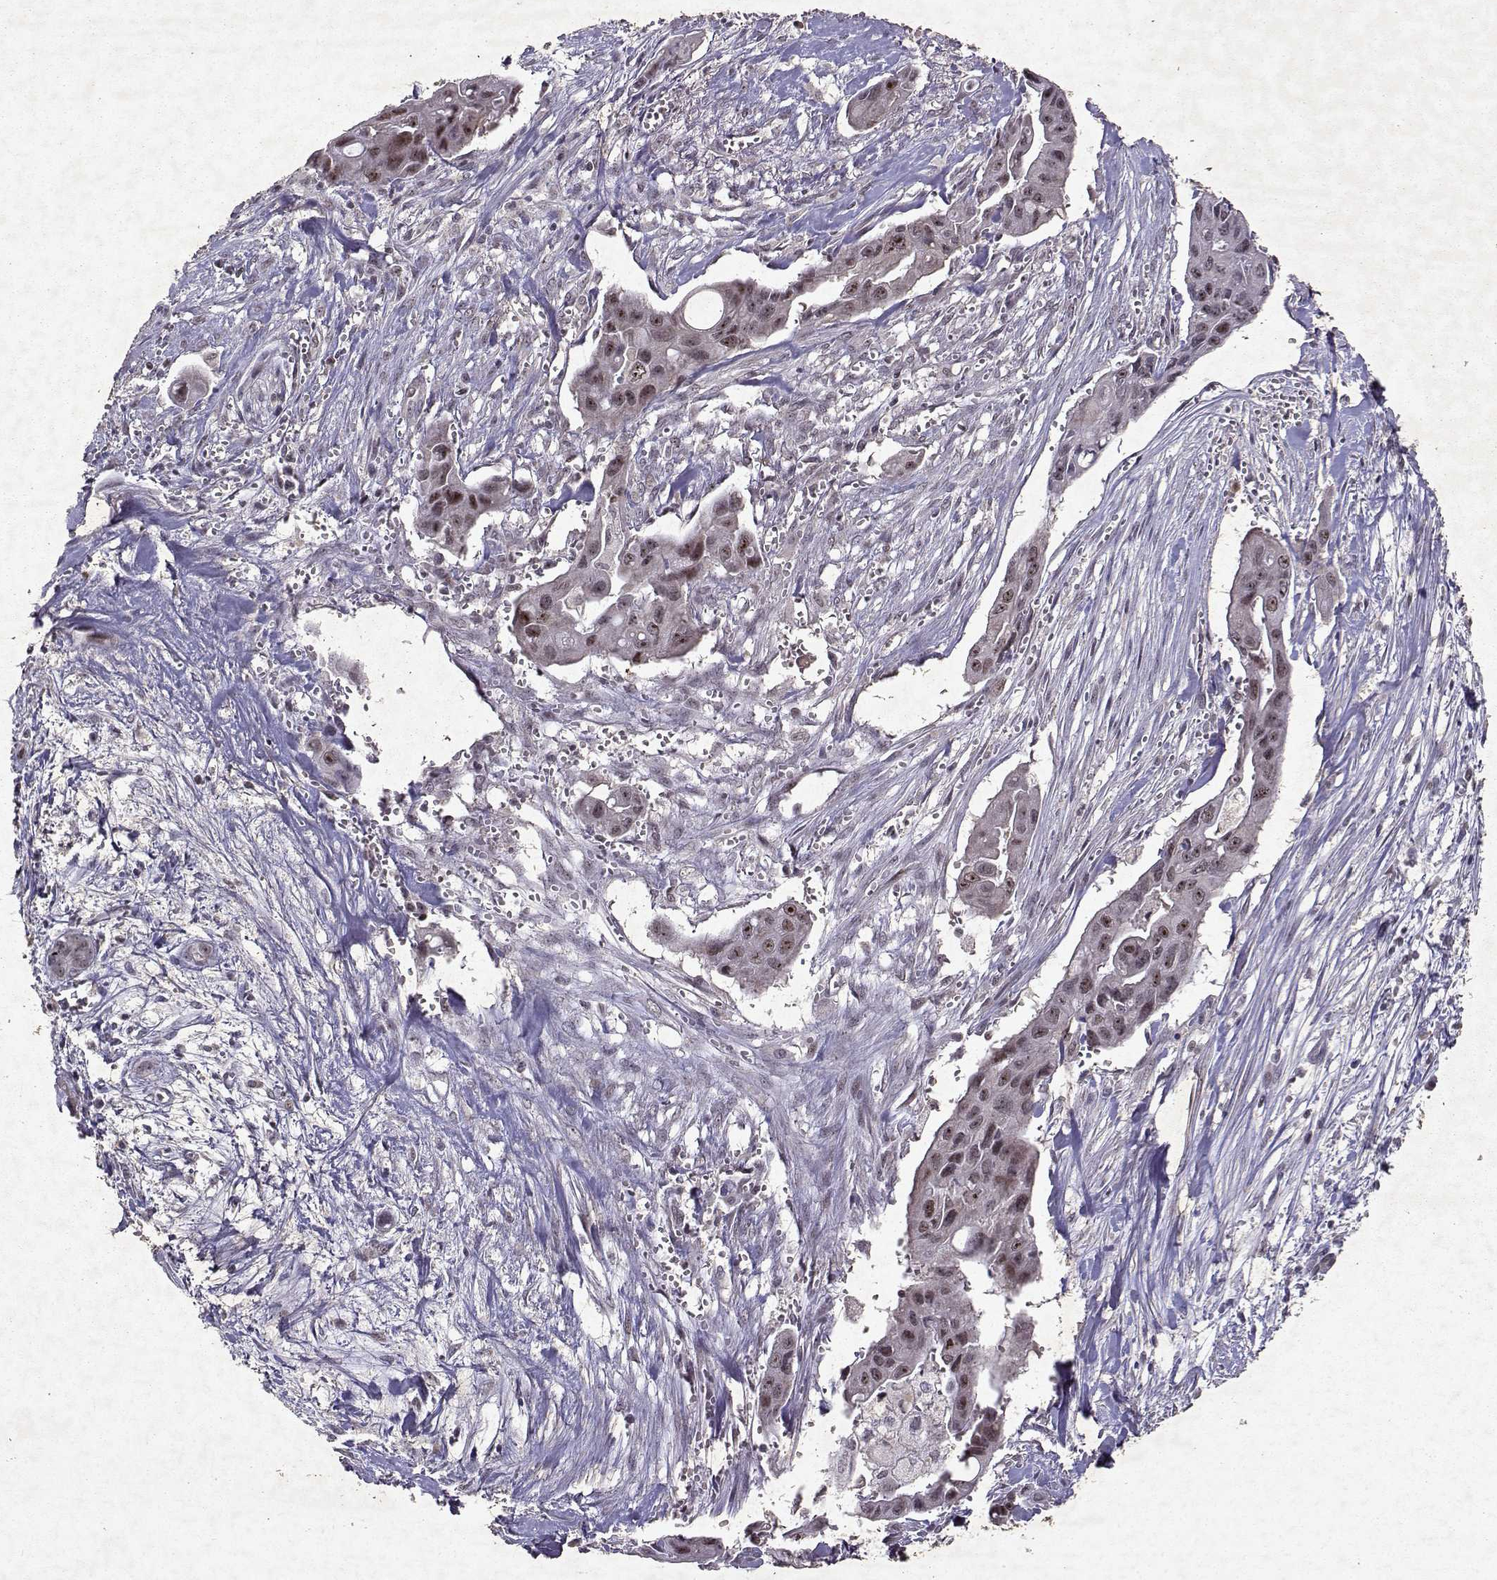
{"staining": {"intensity": "moderate", "quantity": "<25%", "location": "nuclear"}, "tissue": "pancreatic cancer", "cell_type": "Tumor cells", "image_type": "cancer", "snomed": [{"axis": "morphology", "description": "Adenocarcinoma, NOS"}, {"axis": "topography", "description": "Pancreas"}], "caption": "Approximately <25% of tumor cells in human pancreatic cancer (adenocarcinoma) reveal moderate nuclear protein expression as visualized by brown immunohistochemical staining.", "gene": "DDX56", "patient": {"sex": "male", "age": 60}}